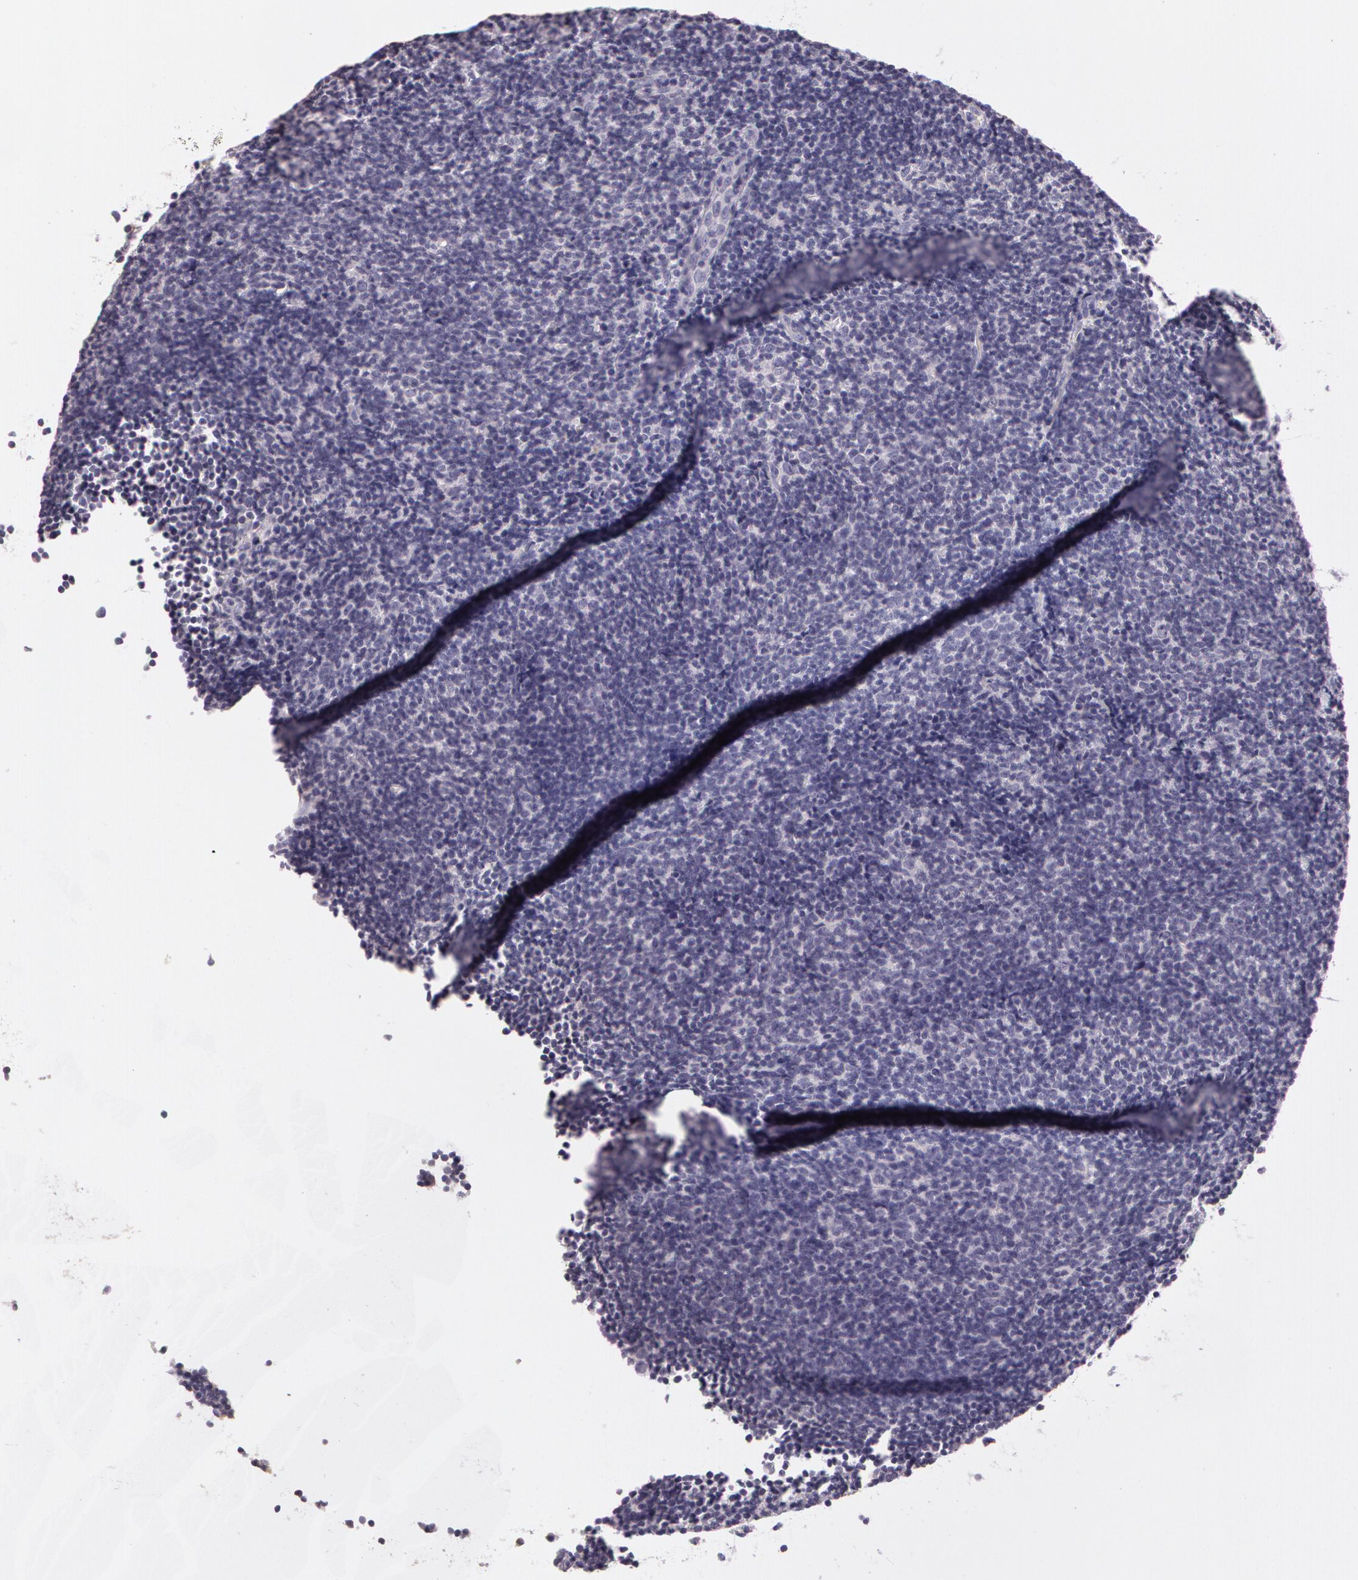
{"staining": {"intensity": "negative", "quantity": "none", "location": "none"}, "tissue": "lymphoma", "cell_type": "Tumor cells", "image_type": "cancer", "snomed": [{"axis": "morphology", "description": "Malignant lymphoma, non-Hodgkin's type, Low grade"}, {"axis": "topography", "description": "Lymph node"}], "caption": "A histopathology image of human malignant lymphoma, non-Hodgkin's type (low-grade) is negative for staining in tumor cells.", "gene": "G2E3", "patient": {"sex": "male", "age": 49}}